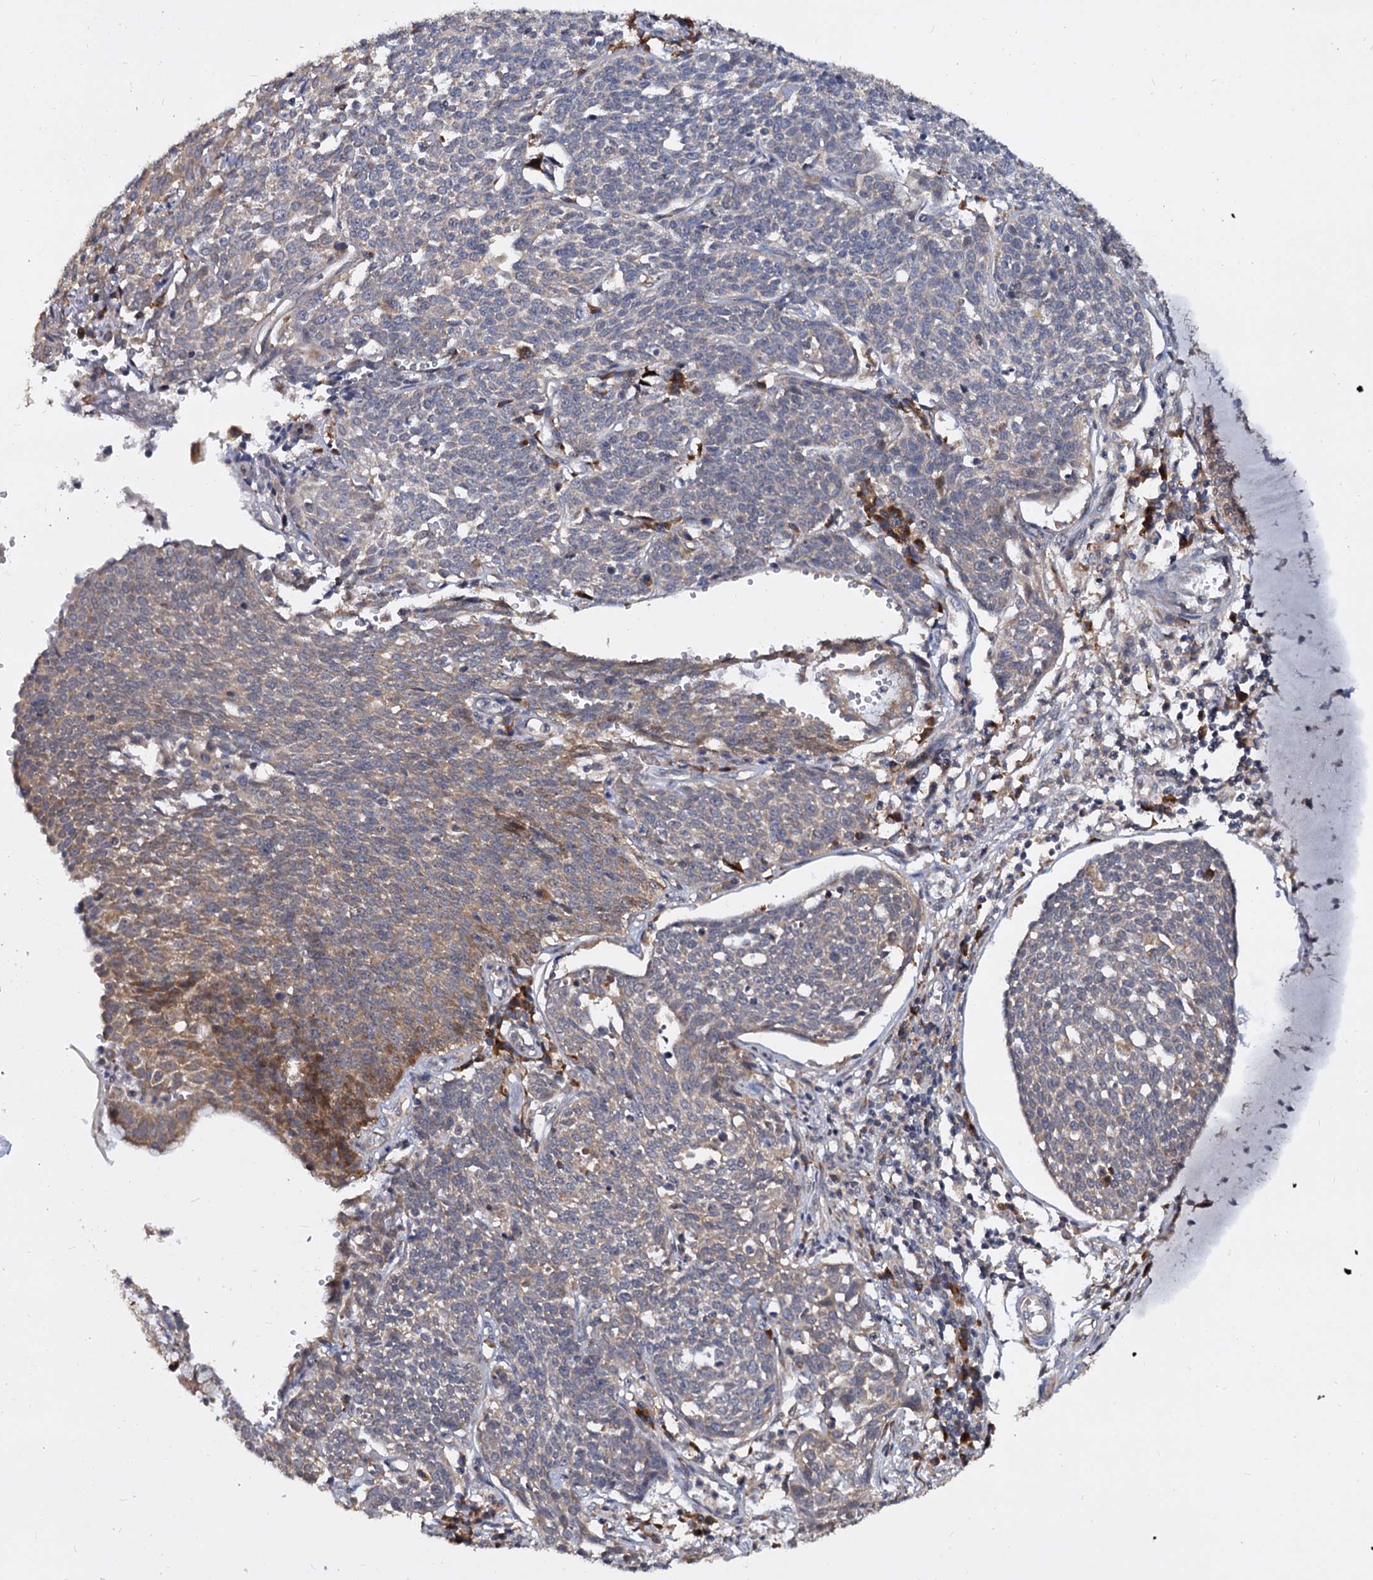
{"staining": {"intensity": "moderate", "quantity": "<25%", "location": "cytoplasmic/membranous"}, "tissue": "cervical cancer", "cell_type": "Tumor cells", "image_type": "cancer", "snomed": [{"axis": "morphology", "description": "Squamous cell carcinoma, NOS"}, {"axis": "topography", "description": "Cervix"}], "caption": "A brown stain highlights moderate cytoplasmic/membranous expression of a protein in human squamous cell carcinoma (cervical) tumor cells.", "gene": "WWC3", "patient": {"sex": "female", "age": 34}}